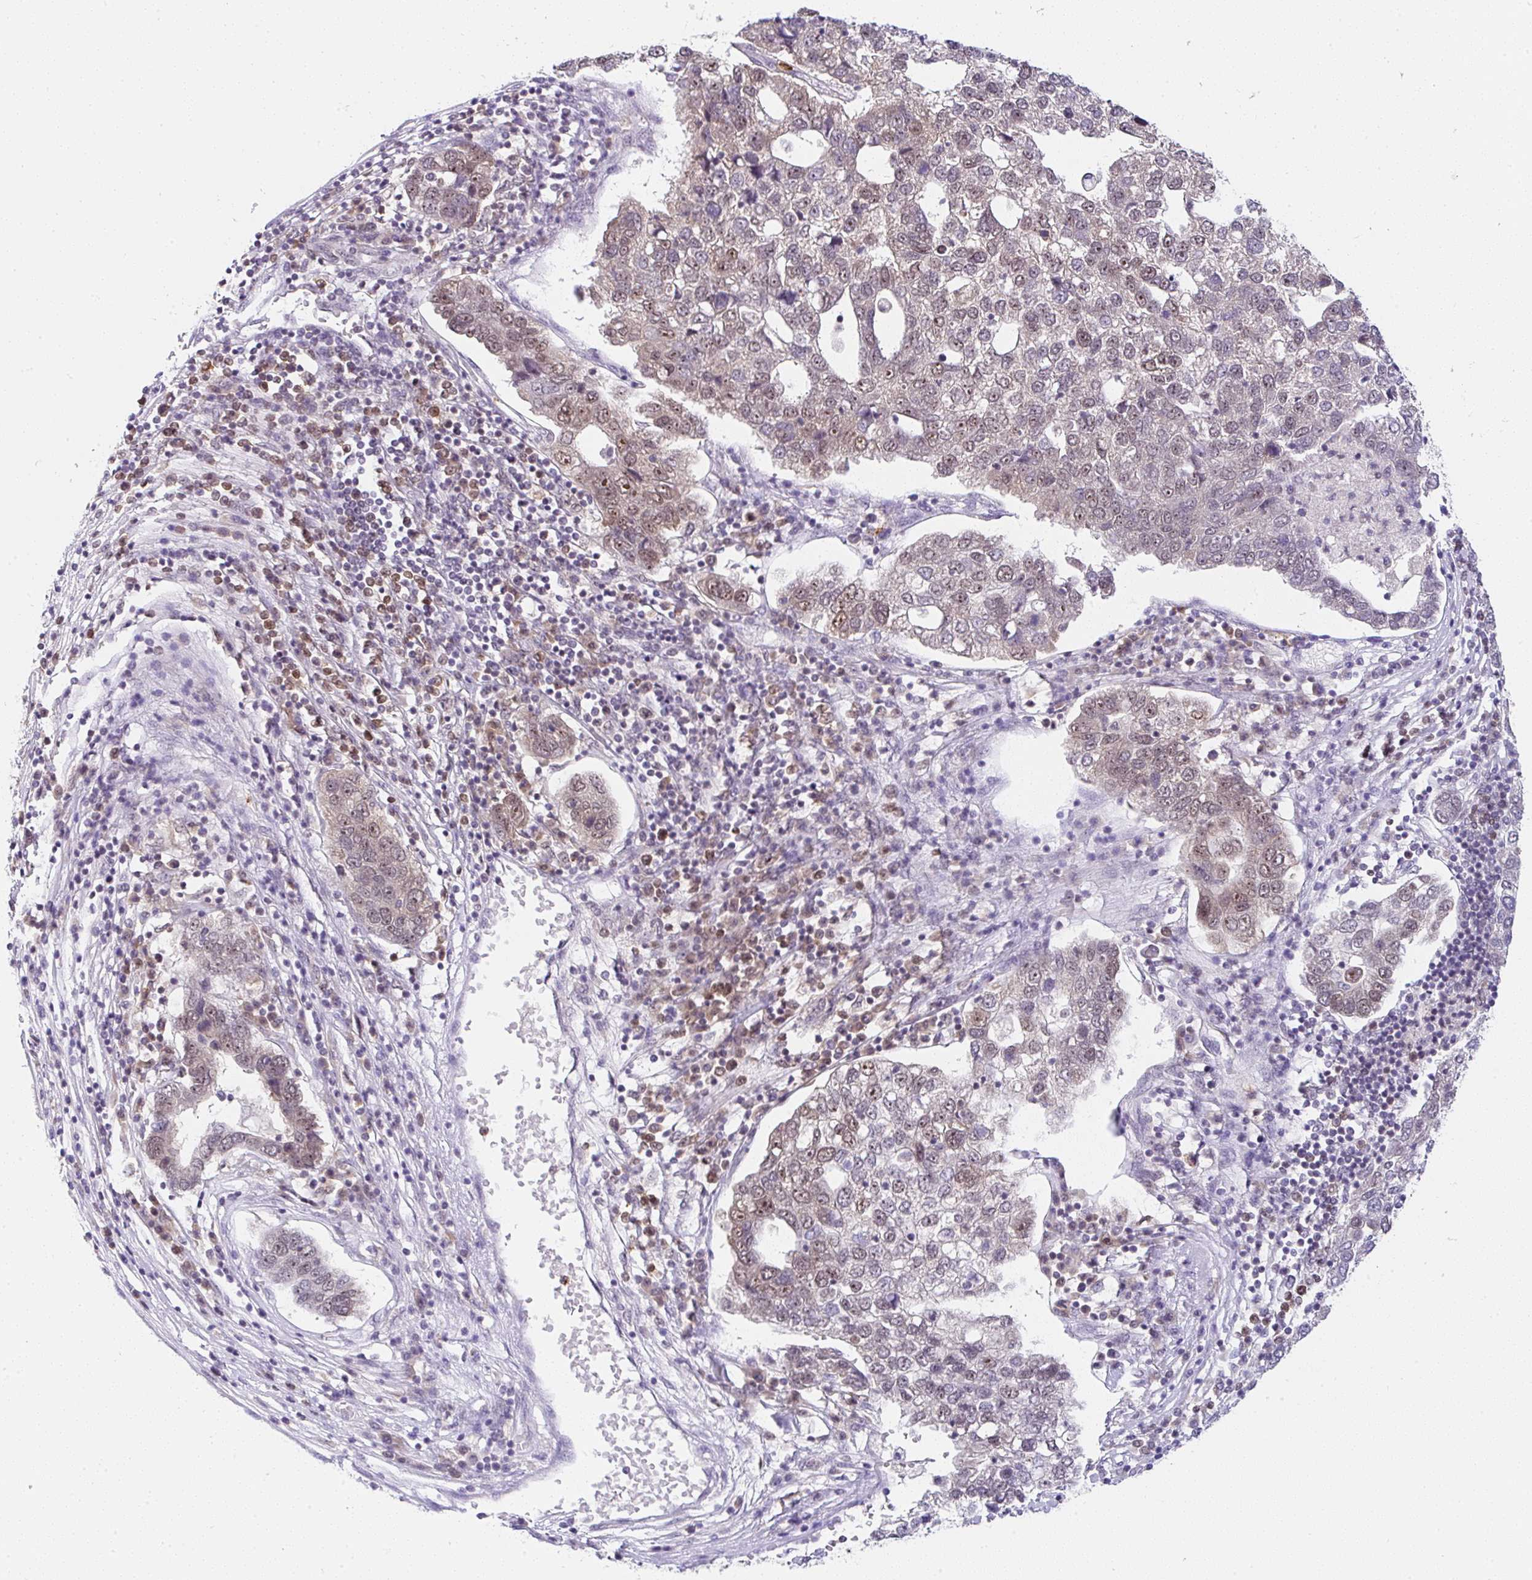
{"staining": {"intensity": "moderate", "quantity": "<25%", "location": "nuclear"}, "tissue": "pancreatic cancer", "cell_type": "Tumor cells", "image_type": "cancer", "snomed": [{"axis": "morphology", "description": "Adenocarcinoma, NOS"}, {"axis": "topography", "description": "Pancreas"}], "caption": "Protein staining by IHC exhibits moderate nuclear staining in approximately <25% of tumor cells in pancreatic cancer (adenocarcinoma).", "gene": "PTPN2", "patient": {"sex": "female", "age": 61}}